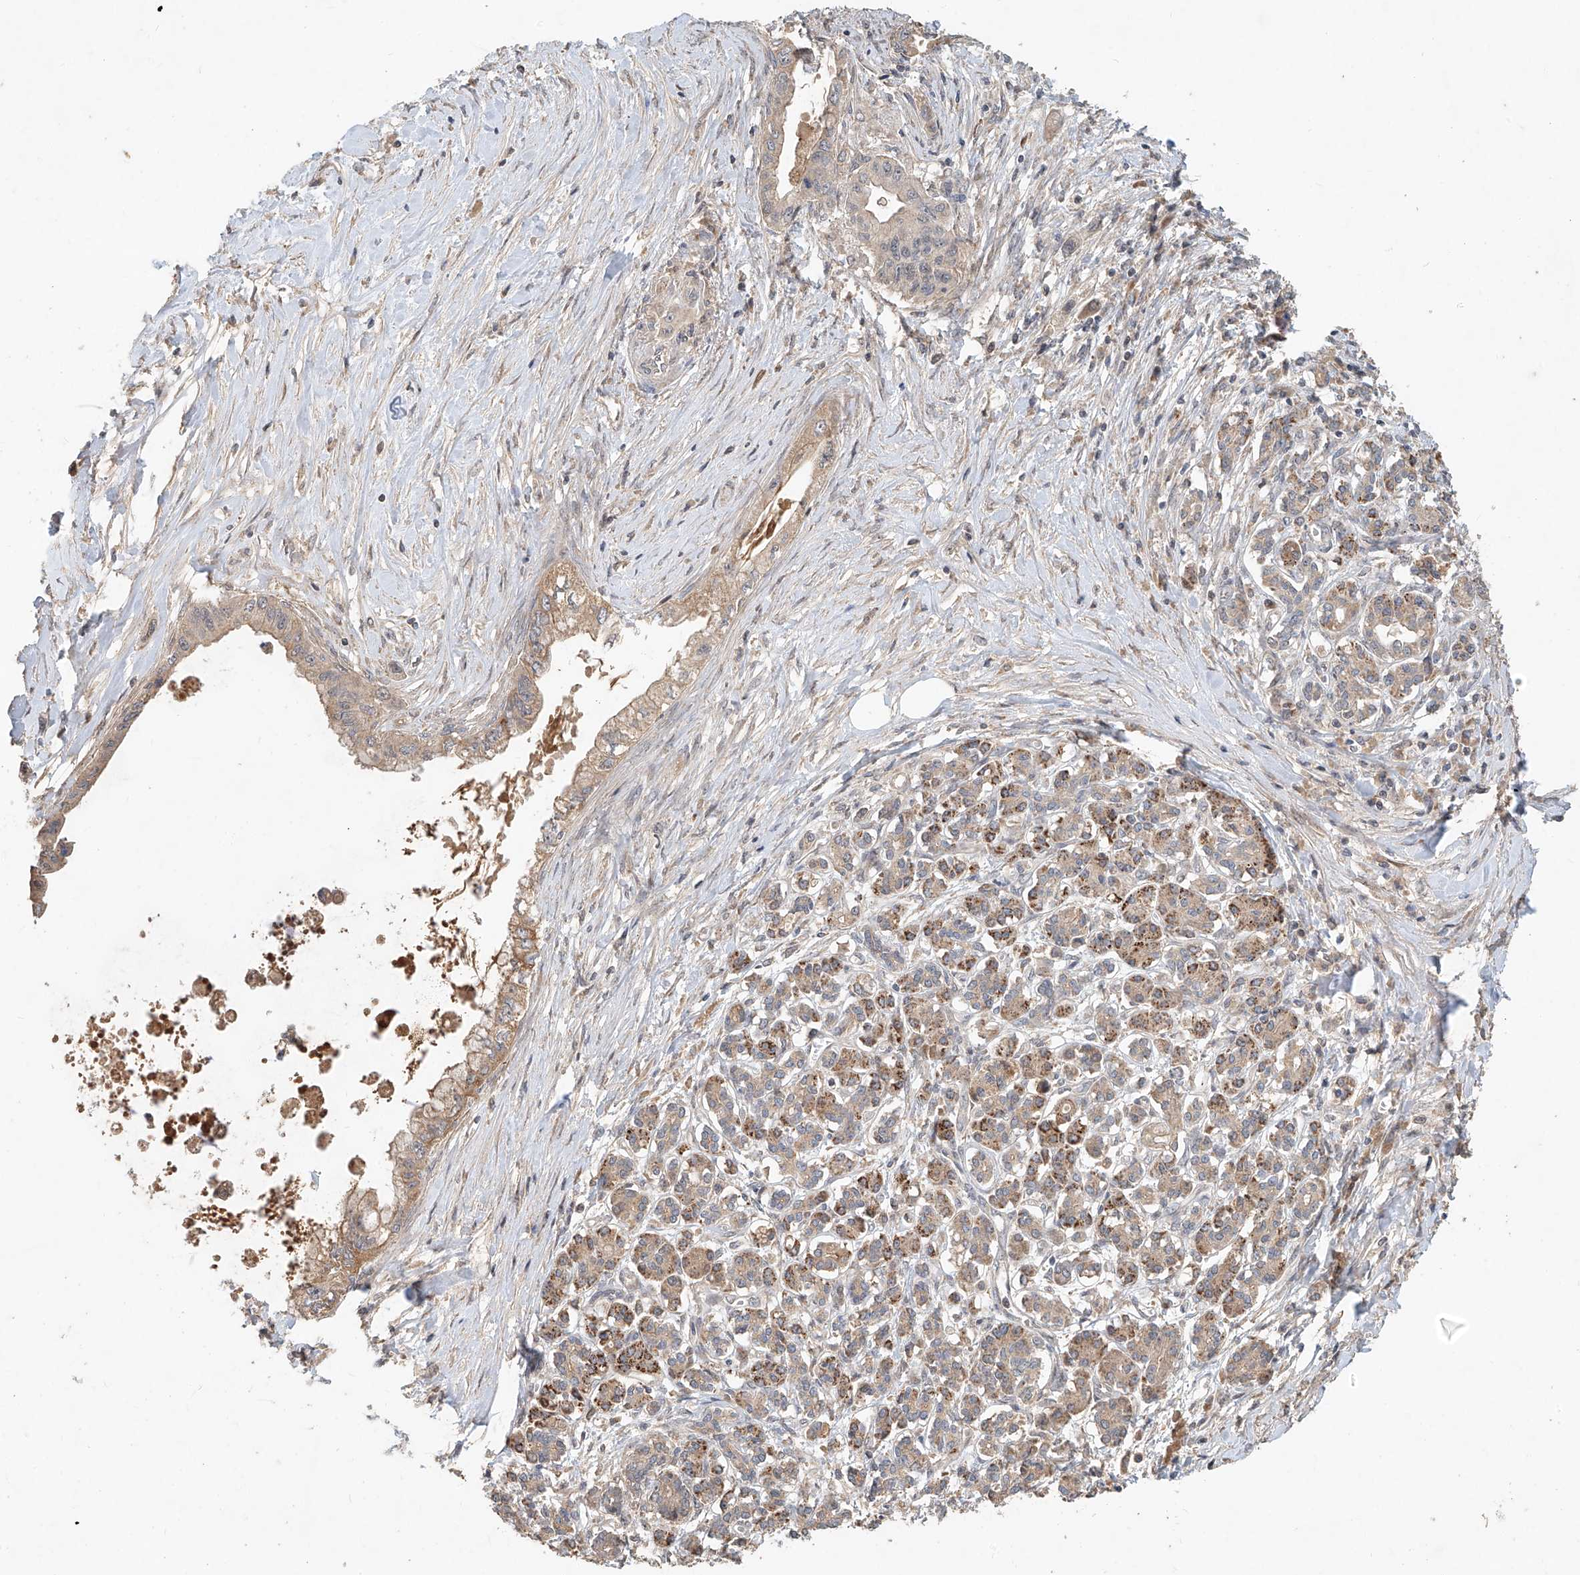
{"staining": {"intensity": "weak", "quantity": "<25%", "location": "cytoplasmic/membranous"}, "tissue": "pancreatic cancer", "cell_type": "Tumor cells", "image_type": "cancer", "snomed": [{"axis": "morphology", "description": "Adenocarcinoma, NOS"}, {"axis": "topography", "description": "Pancreas"}], "caption": "Adenocarcinoma (pancreatic) was stained to show a protein in brown. There is no significant expression in tumor cells.", "gene": "TMEM61", "patient": {"sex": "female", "age": 73}}